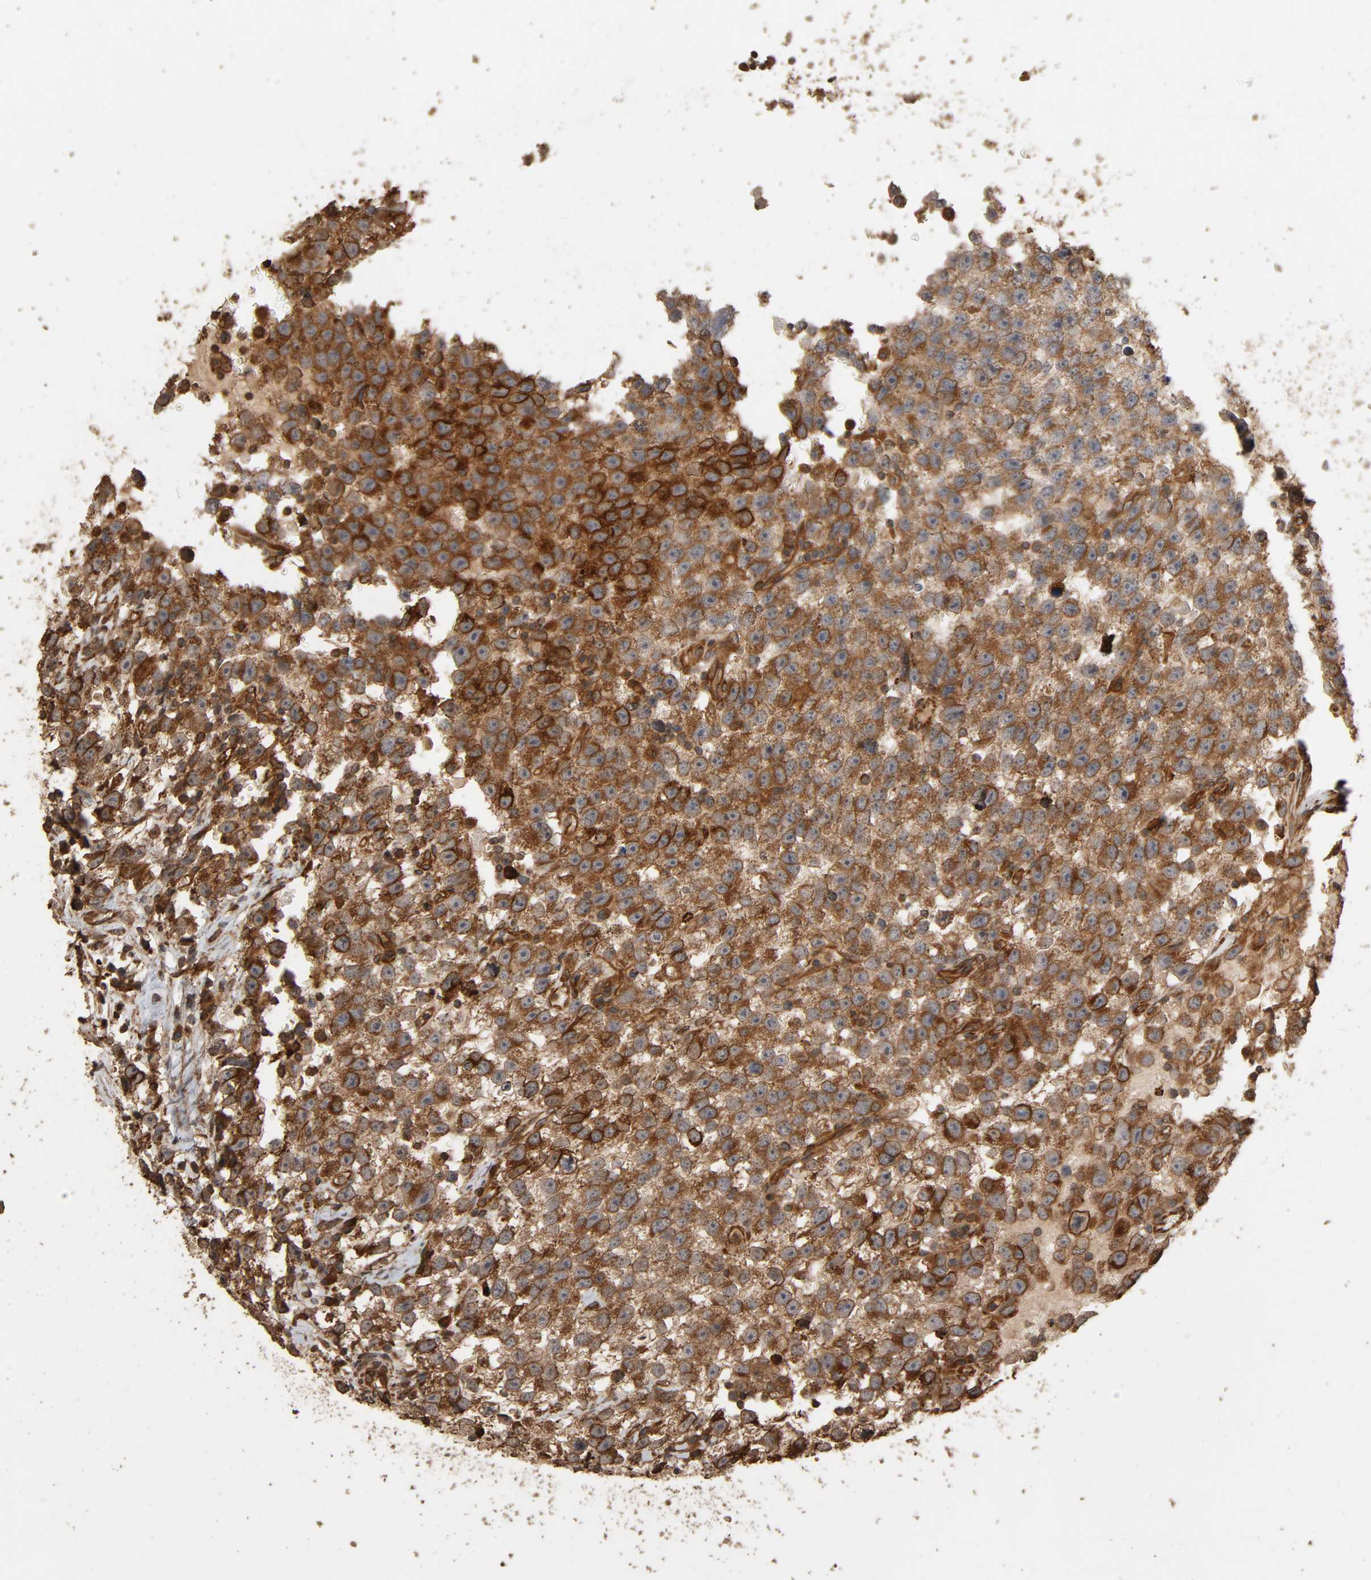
{"staining": {"intensity": "strong", "quantity": "25%-75%", "location": "cytoplasmic/membranous"}, "tissue": "testis cancer", "cell_type": "Tumor cells", "image_type": "cancer", "snomed": [{"axis": "morphology", "description": "Seminoma, NOS"}, {"axis": "topography", "description": "Testis"}], "caption": "Brown immunohistochemical staining in human testis cancer (seminoma) demonstrates strong cytoplasmic/membranous staining in about 25%-75% of tumor cells. (DAB IHC, brown staining for protein, blue staining for nuclei).", "gene": "RPS6KA6", "patient": {"sex": "male", "age": 33}}